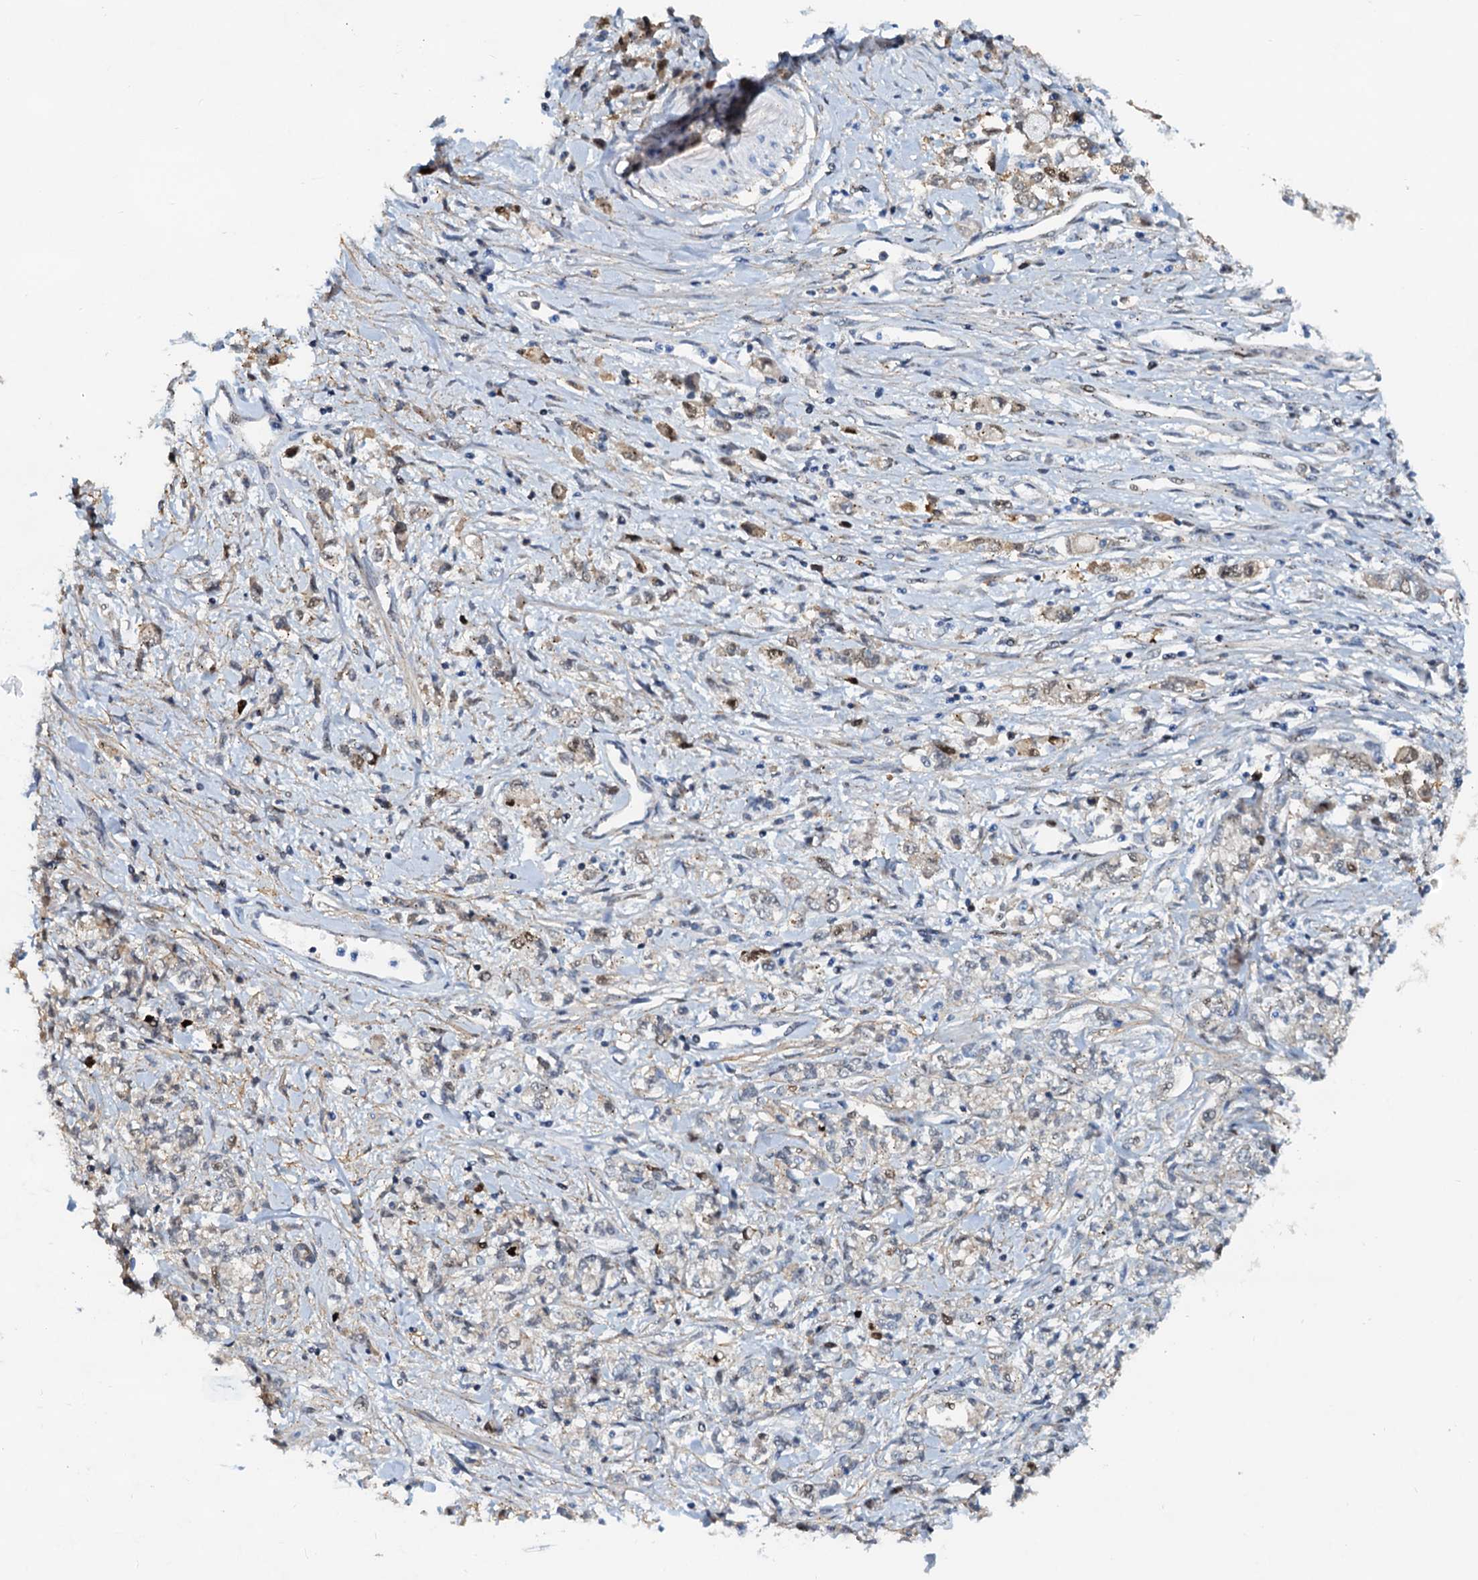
{"staining": {"intensity": "moderate", "quantity": "<25%", "location": "cytoplasmic/membranous,nuclear"}, "tissue": "stomach cancer", "cell_type": "Tumor cells", "image_type": "cancer", "snomed": [{"axis": "morphology", "description": "Adenocarcinoma, NOS"}, {"axis": "topography", "description": "Stomach"}], "caption": "Approximately <25% of tumor cells in adenocarcinoma (stomach) display moderate cytoplasmic/membranous and nuclear protein positivity as visualized by brown immunohistochemical staining.", "gene": "PTGES3", "patient": {"sex": "female", "age": 76}}